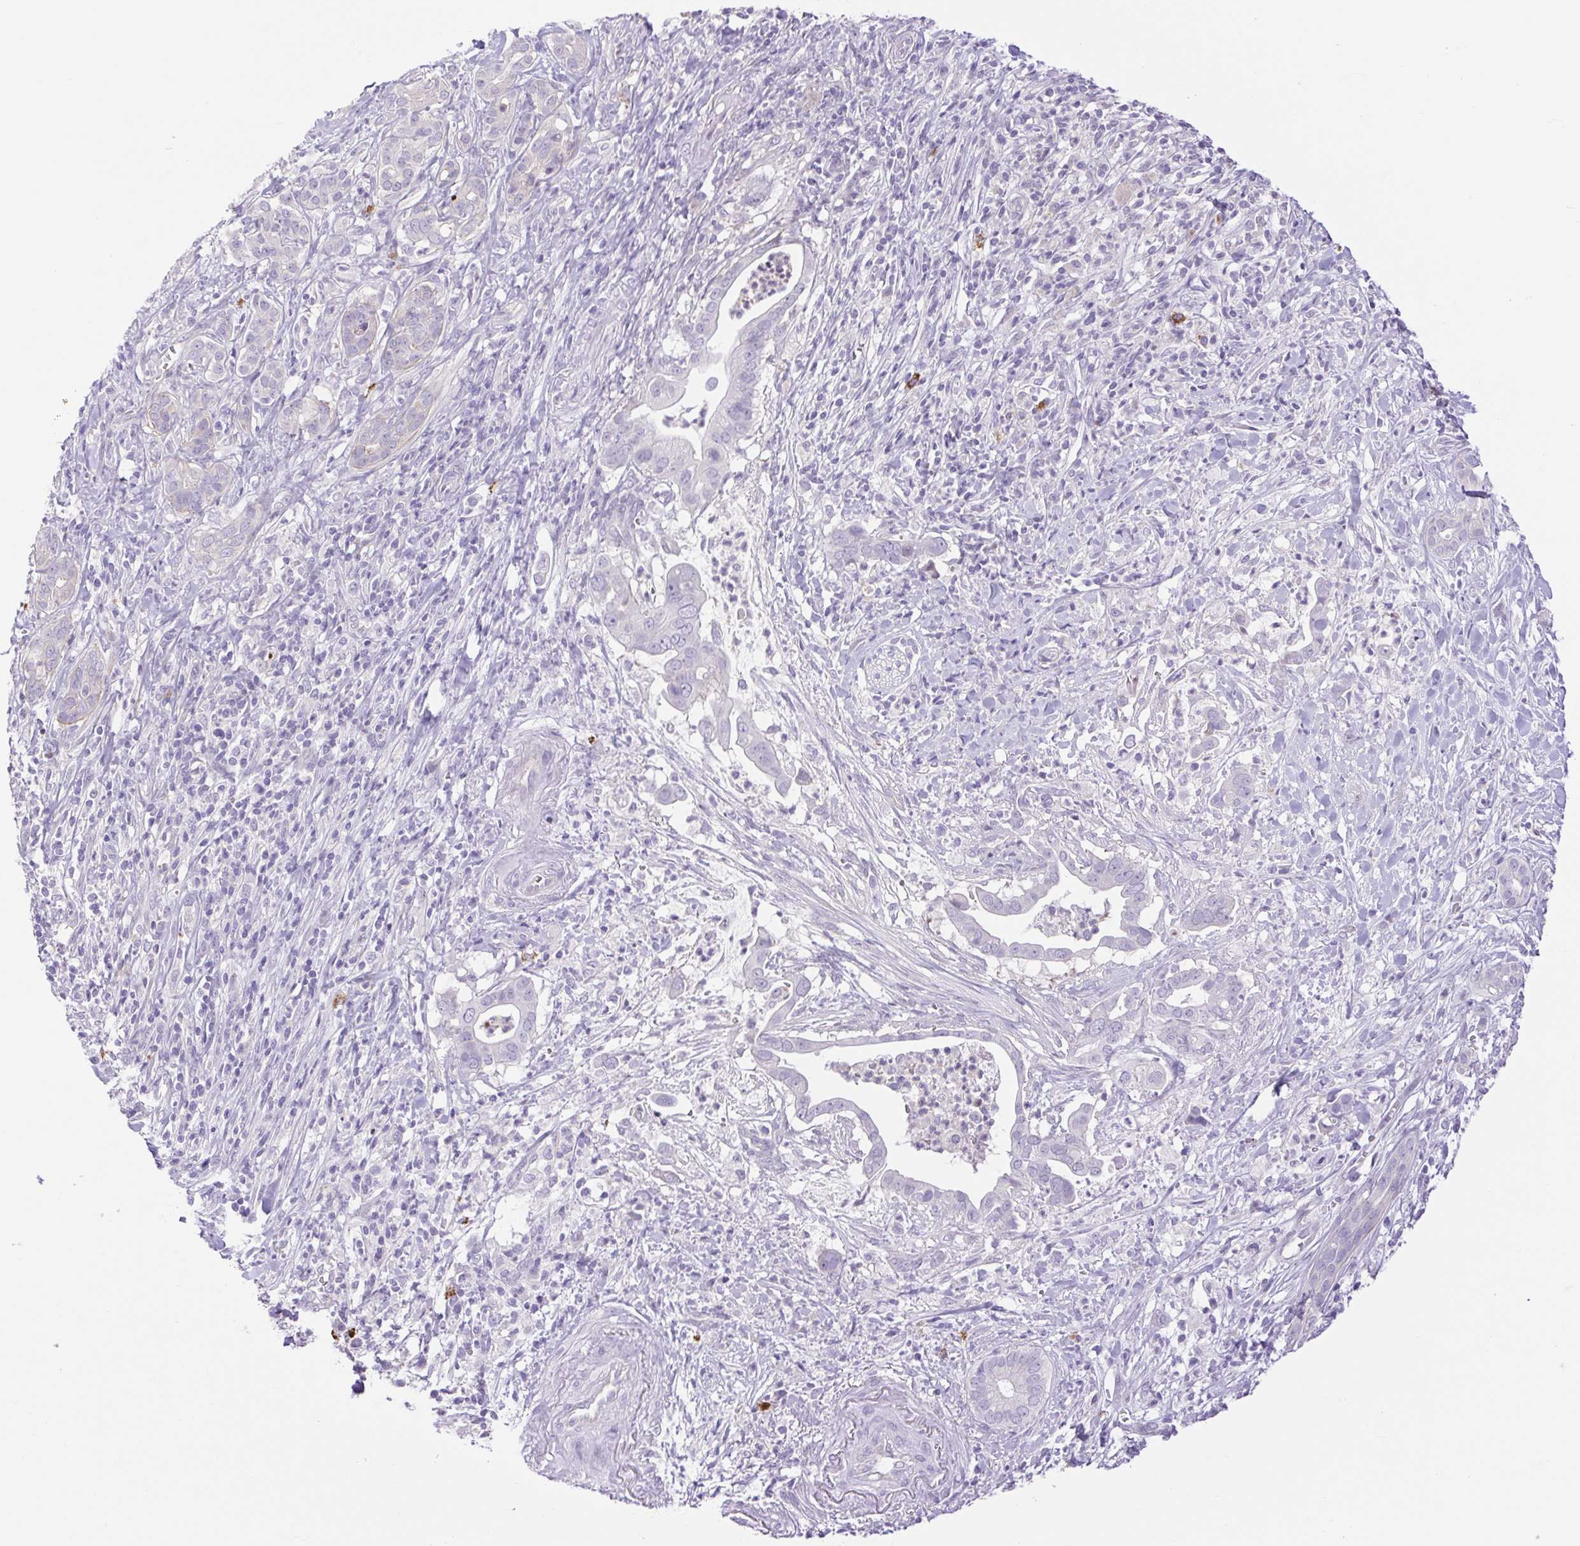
{"staining": {"intensity": "negative", "quantity": "none", "location": "none"}, "tissue": "pancreatic cancer", "cell_type": "Tumor cells", "image_type": "cancer", "snomed": [{"axis": "morphology", "description": "Adenocarcinoma, NOS"}, {"axis": "topography", "description": "Pancreas"}], "caption": "Histopathology image shows no protein positivity in tumor cells of pancreatic cancer tissue.", "gene": "FAM177B", "patient": {"sex": "male", "age": 61}}